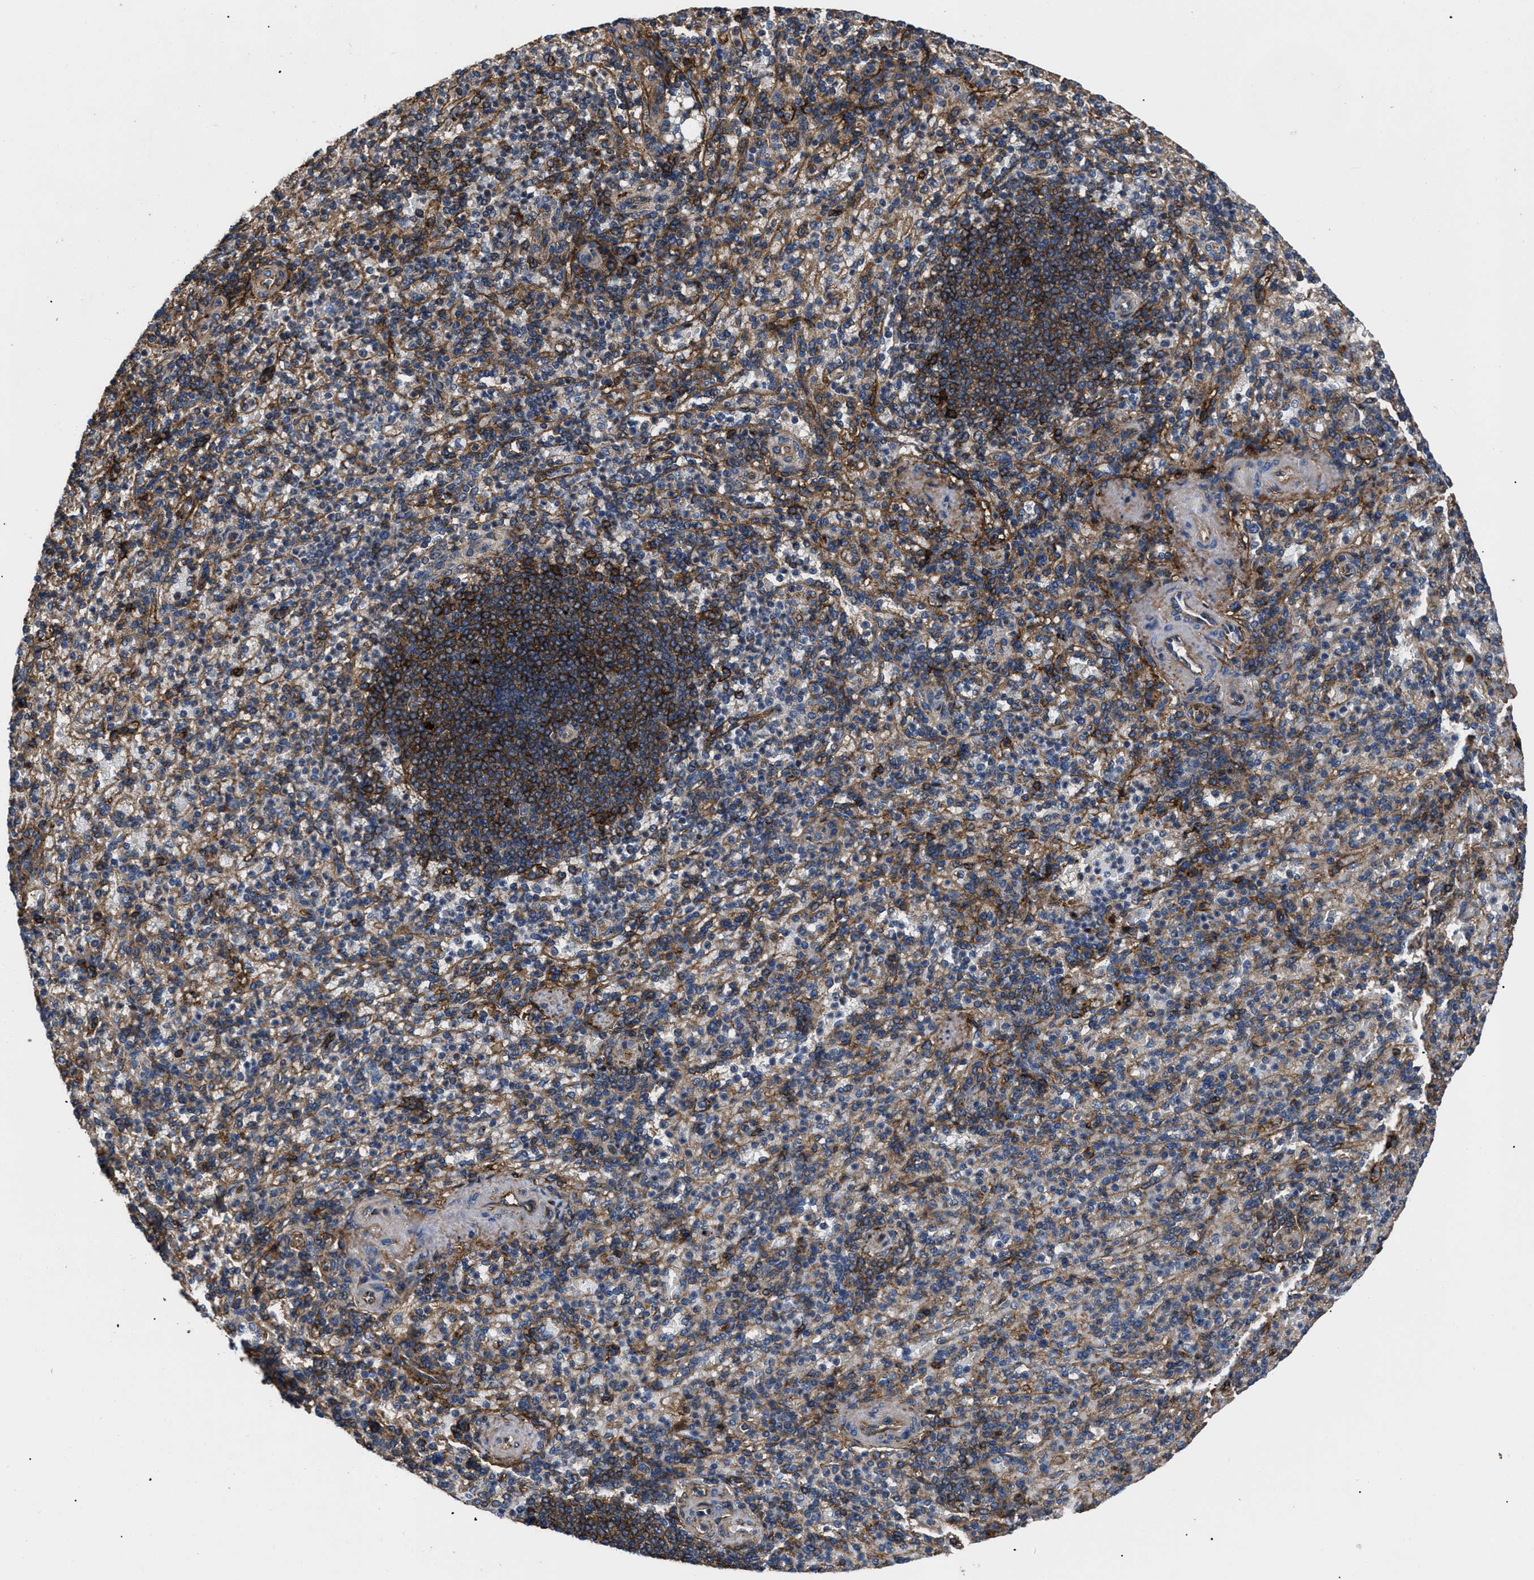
{"staining": {"intensity": "moderate", "quantity": "25%-75%", "location": "cytoplasmic/membranous"}, "tissue": "spleen", "cell_type": "Cells in red pulp", "image_type": "normal", "snomed": [{"axis": "morphology", "description": "Normal tissue, NOS"}, {"axis": "topography", "description": "Spleen"}], "caption": "Protein positivity by immunohistochemistry (IHC) demonstrates moderate cytoplasmic/membranous positivity in about 25%-75% of cells in red pulp in benign spleen.", "gene": "NT5E", "patient": {"sex": "female", "age": 74}}